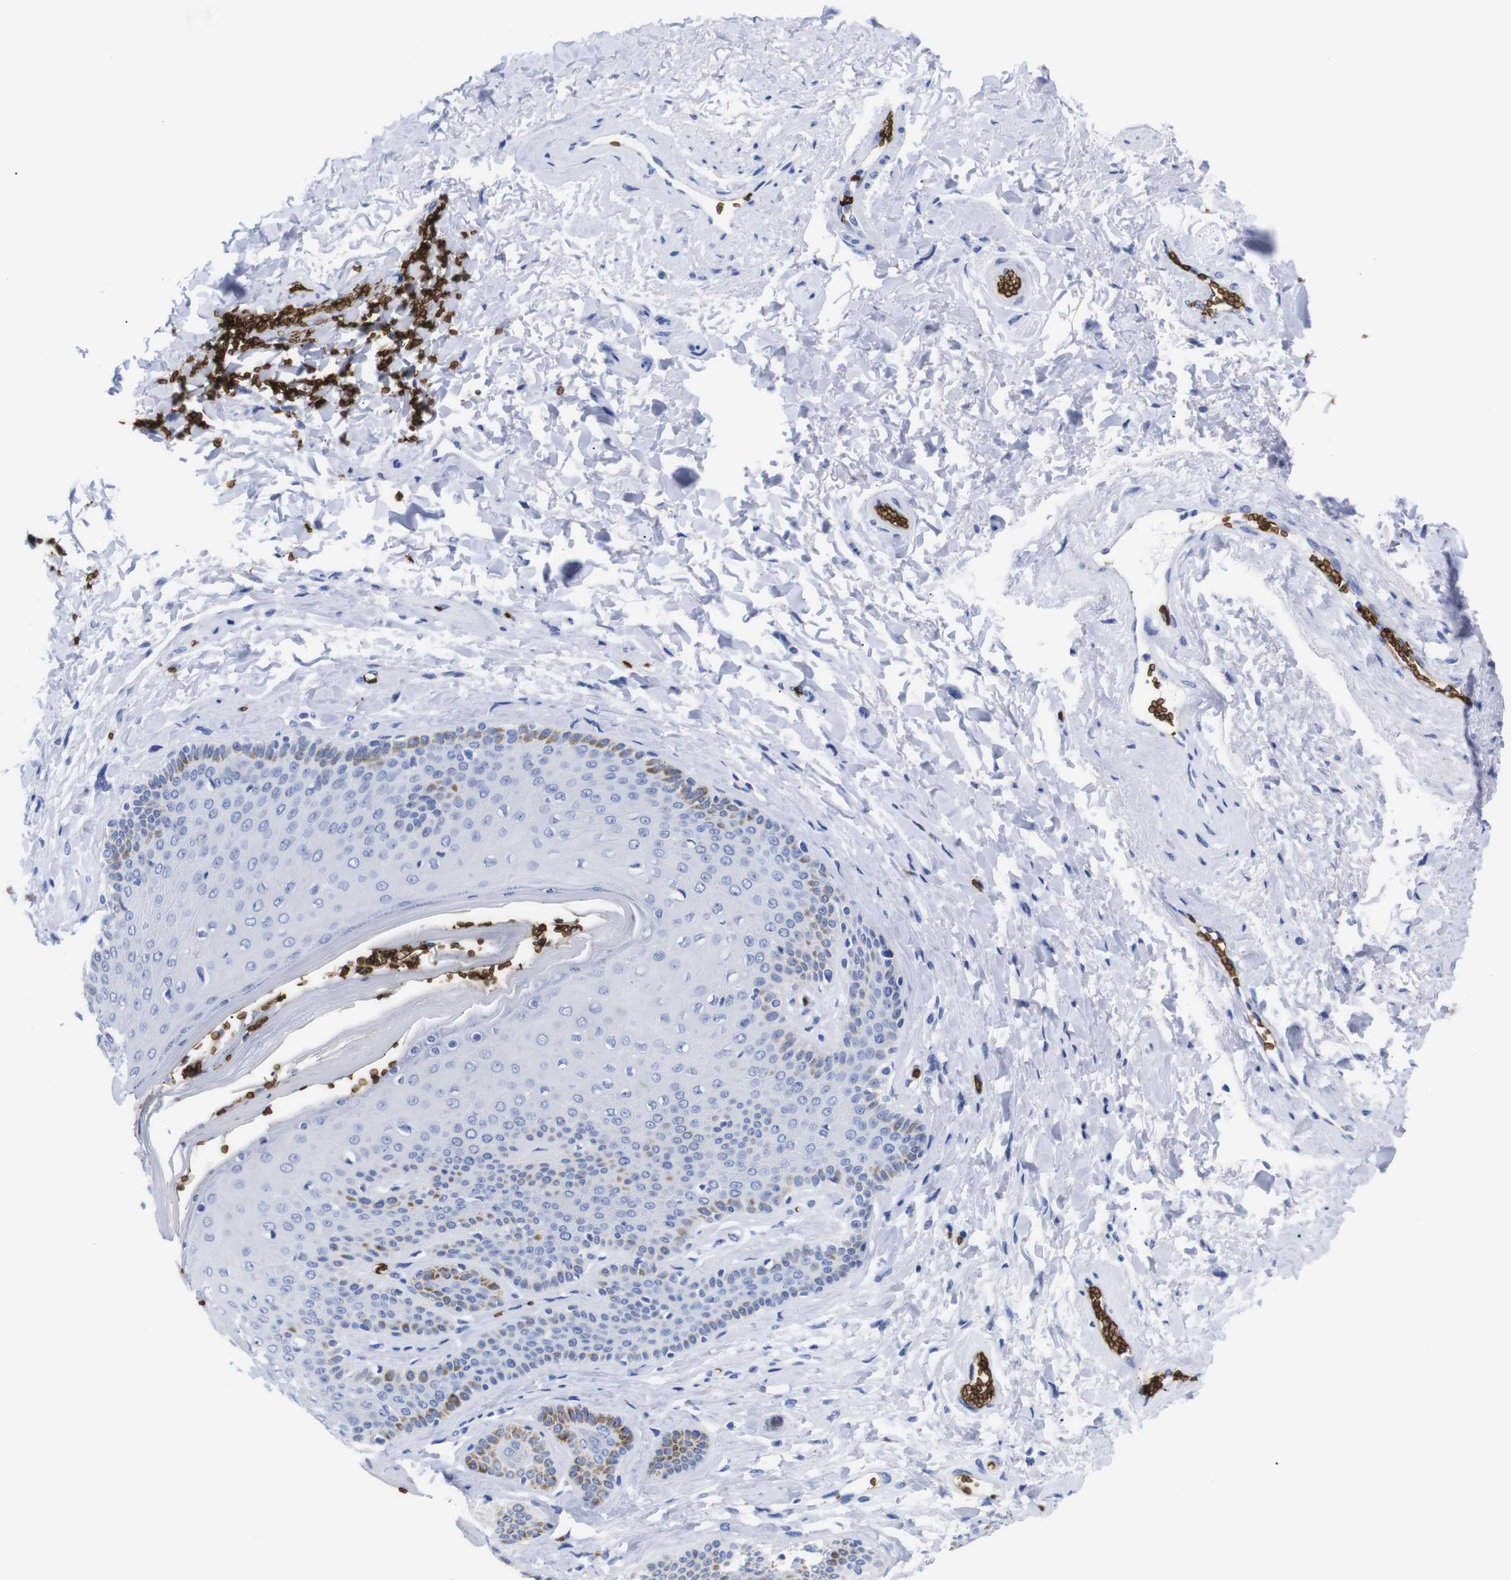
{"staining": {"intensity": "weak", "quantity": "<25%", "location": "cytoplasmic/membranous"}, "tissue": "skin", "cell_type": "Epidermal cells", "image_type": "normal", "snomed": [{"axis": "morphology", "description": "Normal tissue, NOS"}, {"axis": "topography", "description": "Anal"}], "caption": "DAB (3,3'-diaminobenzidine) immunohistochemical staining of normal human skin displays no significant positivity in epidermal cells.", "gene": "S1PR2", "patient": {"sex": "male", "age": 69}}